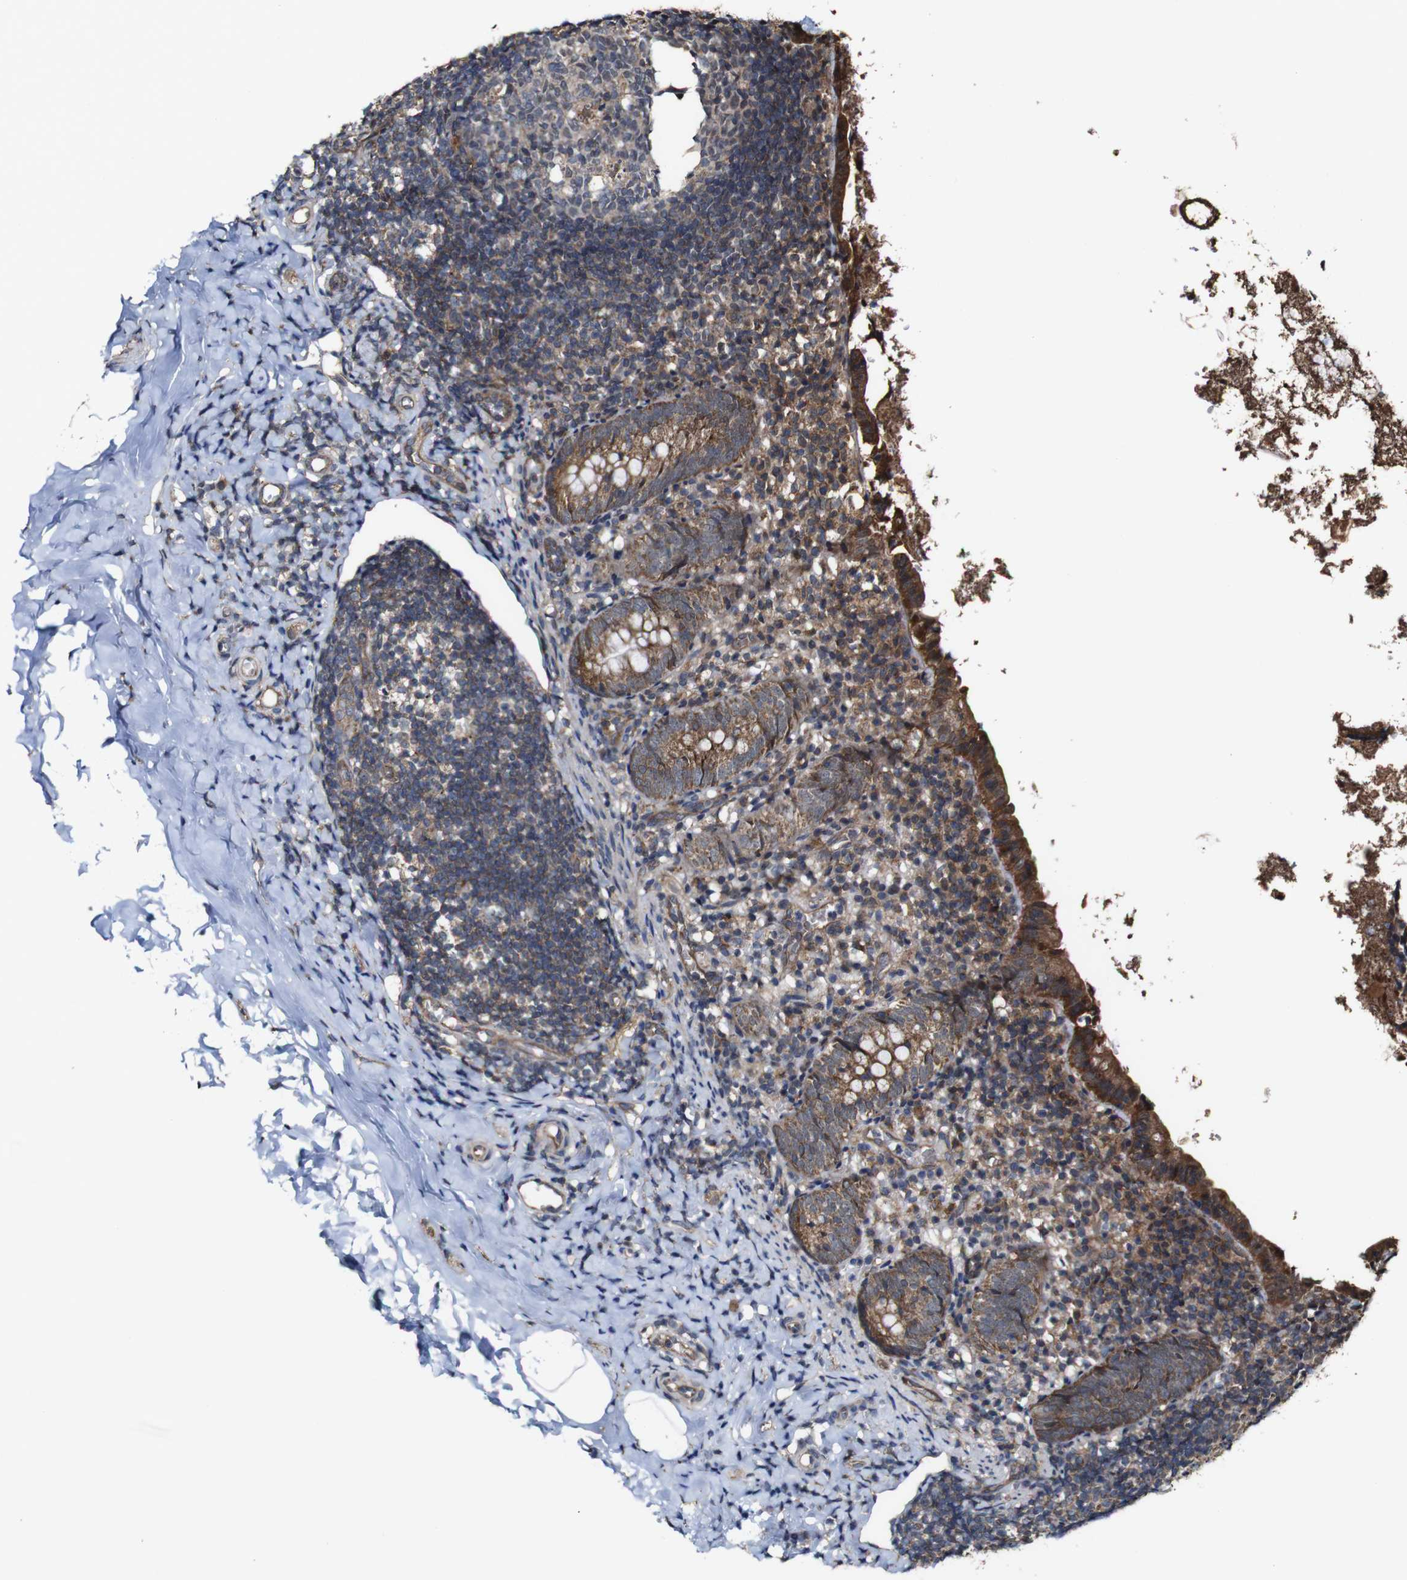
{"staining": {"intensity": "strong", "quantity": "25%-75%", "location": "cytoplasmic/membranous"}, "tissue": "appendix", "cell_type": "Glandular cells", "image_type": "normal", "snomed": [{"axis": "morphology", "description": "Normal tissue, NOS"}, {"axis": "topography", "description": "Appendix"}], "caption": "Glandular cells exhibit high levels of strong cytoplasmic/membranous positivity in approximately 25%-75% of cells in unremarkable appendix. (DAB (3,3'-diaminobenzidine) IHC with brightfield microscopy, high magnification).", "gene": "BTN3A3", "patient": {"sex": "female", "age": 10}}